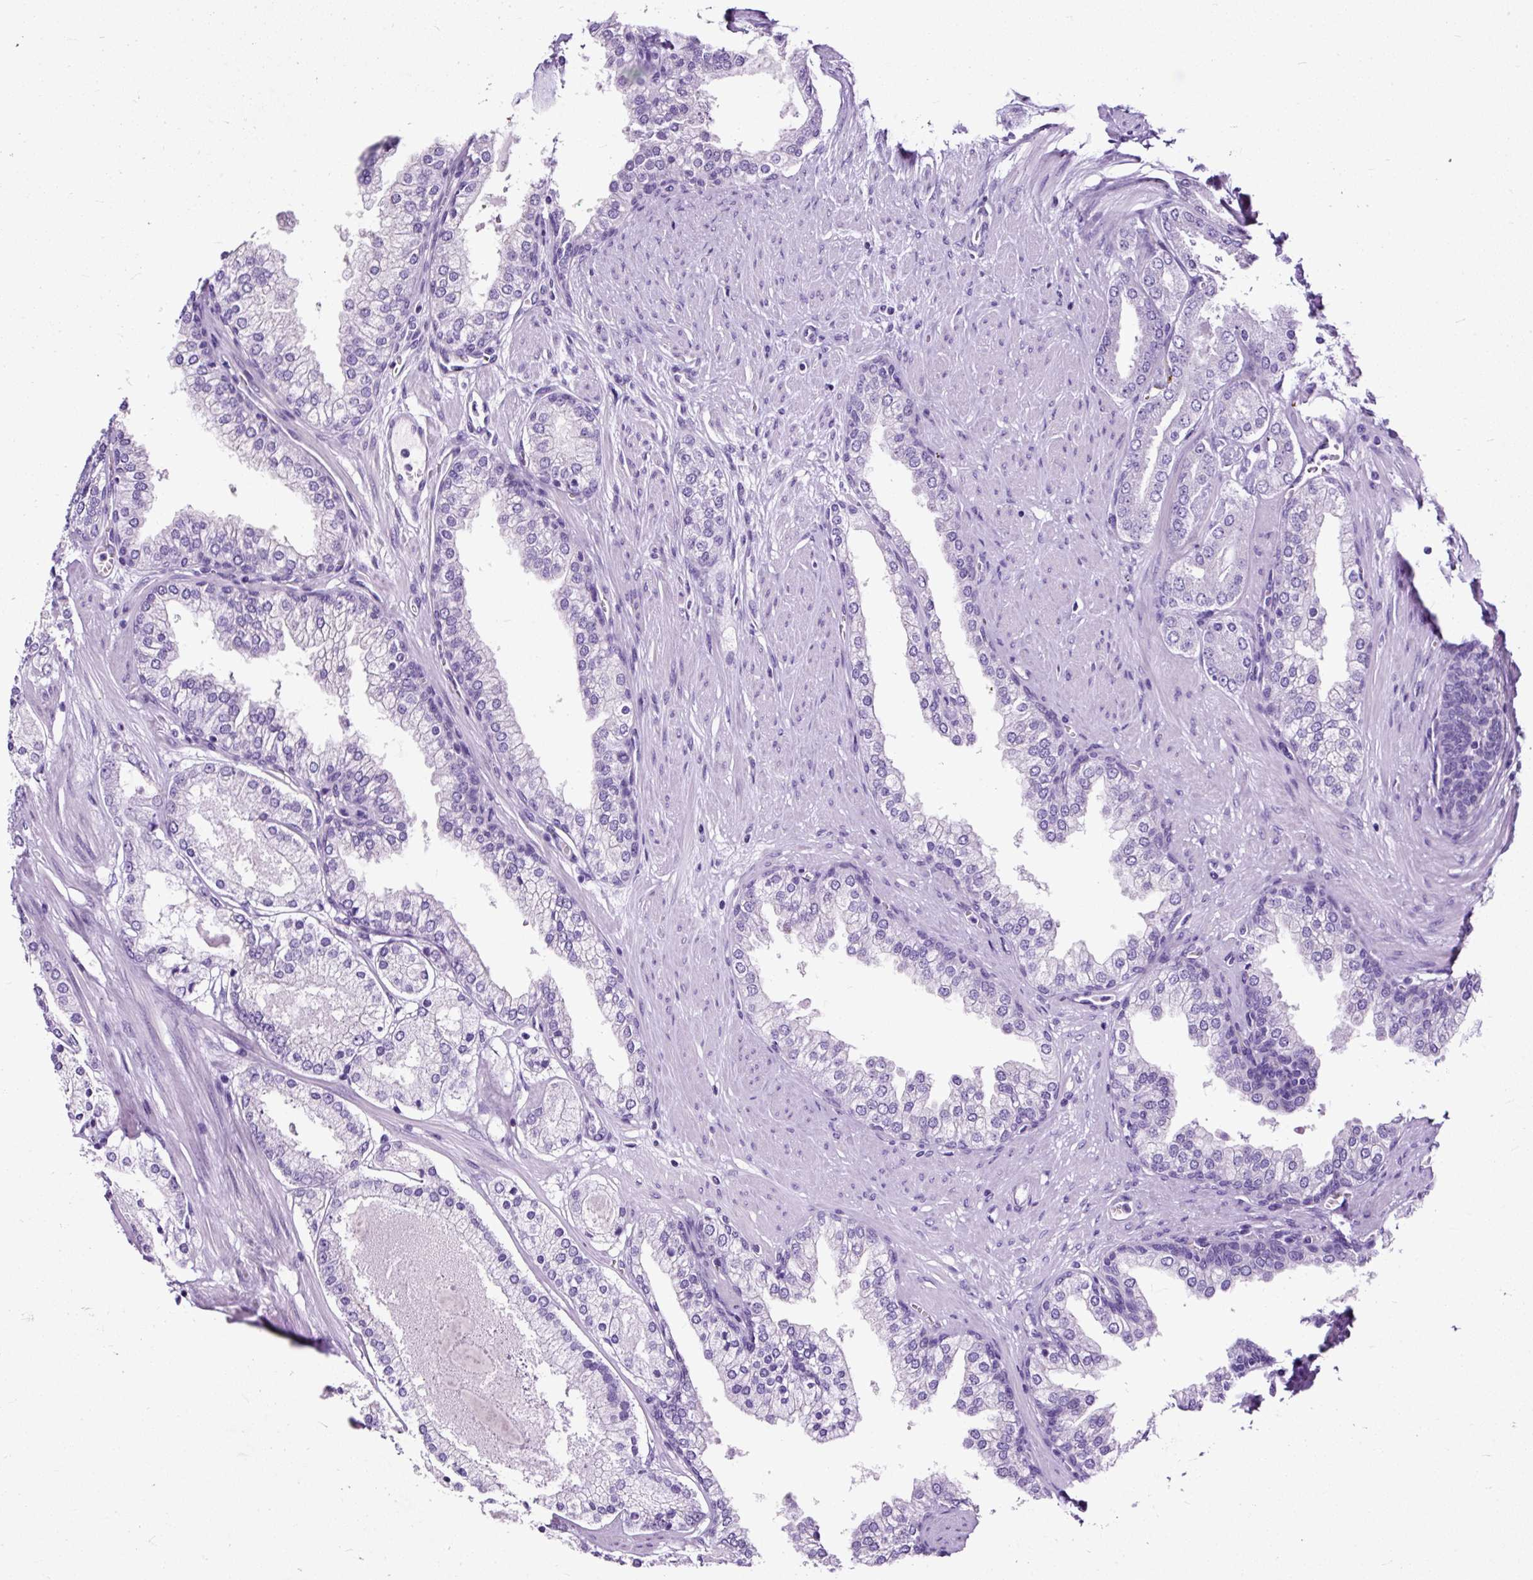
{"staining": {"intensity": "negative", "quantity": "none", "location": "none"}, "tissue": "prostate cancer", "cell_type": "Tumor cells", "image_type": "cancer", "snomed": [{"axis": "morphology", "description": "Adenocarcinoma, Low grade"}, {"axis": "topography", "description": "Prostate"}], "caption": "Tumor cells show no significant protein staining in low-grade adenocarcinoma (prostate). The staining was performed using DAB to visualize the protein expression in brown, while the nuclei were stained in blue with hematoxylin (Magnification: 20x).", "gene": "STOX2", "patient": {"sex": "male", "age": 42}}